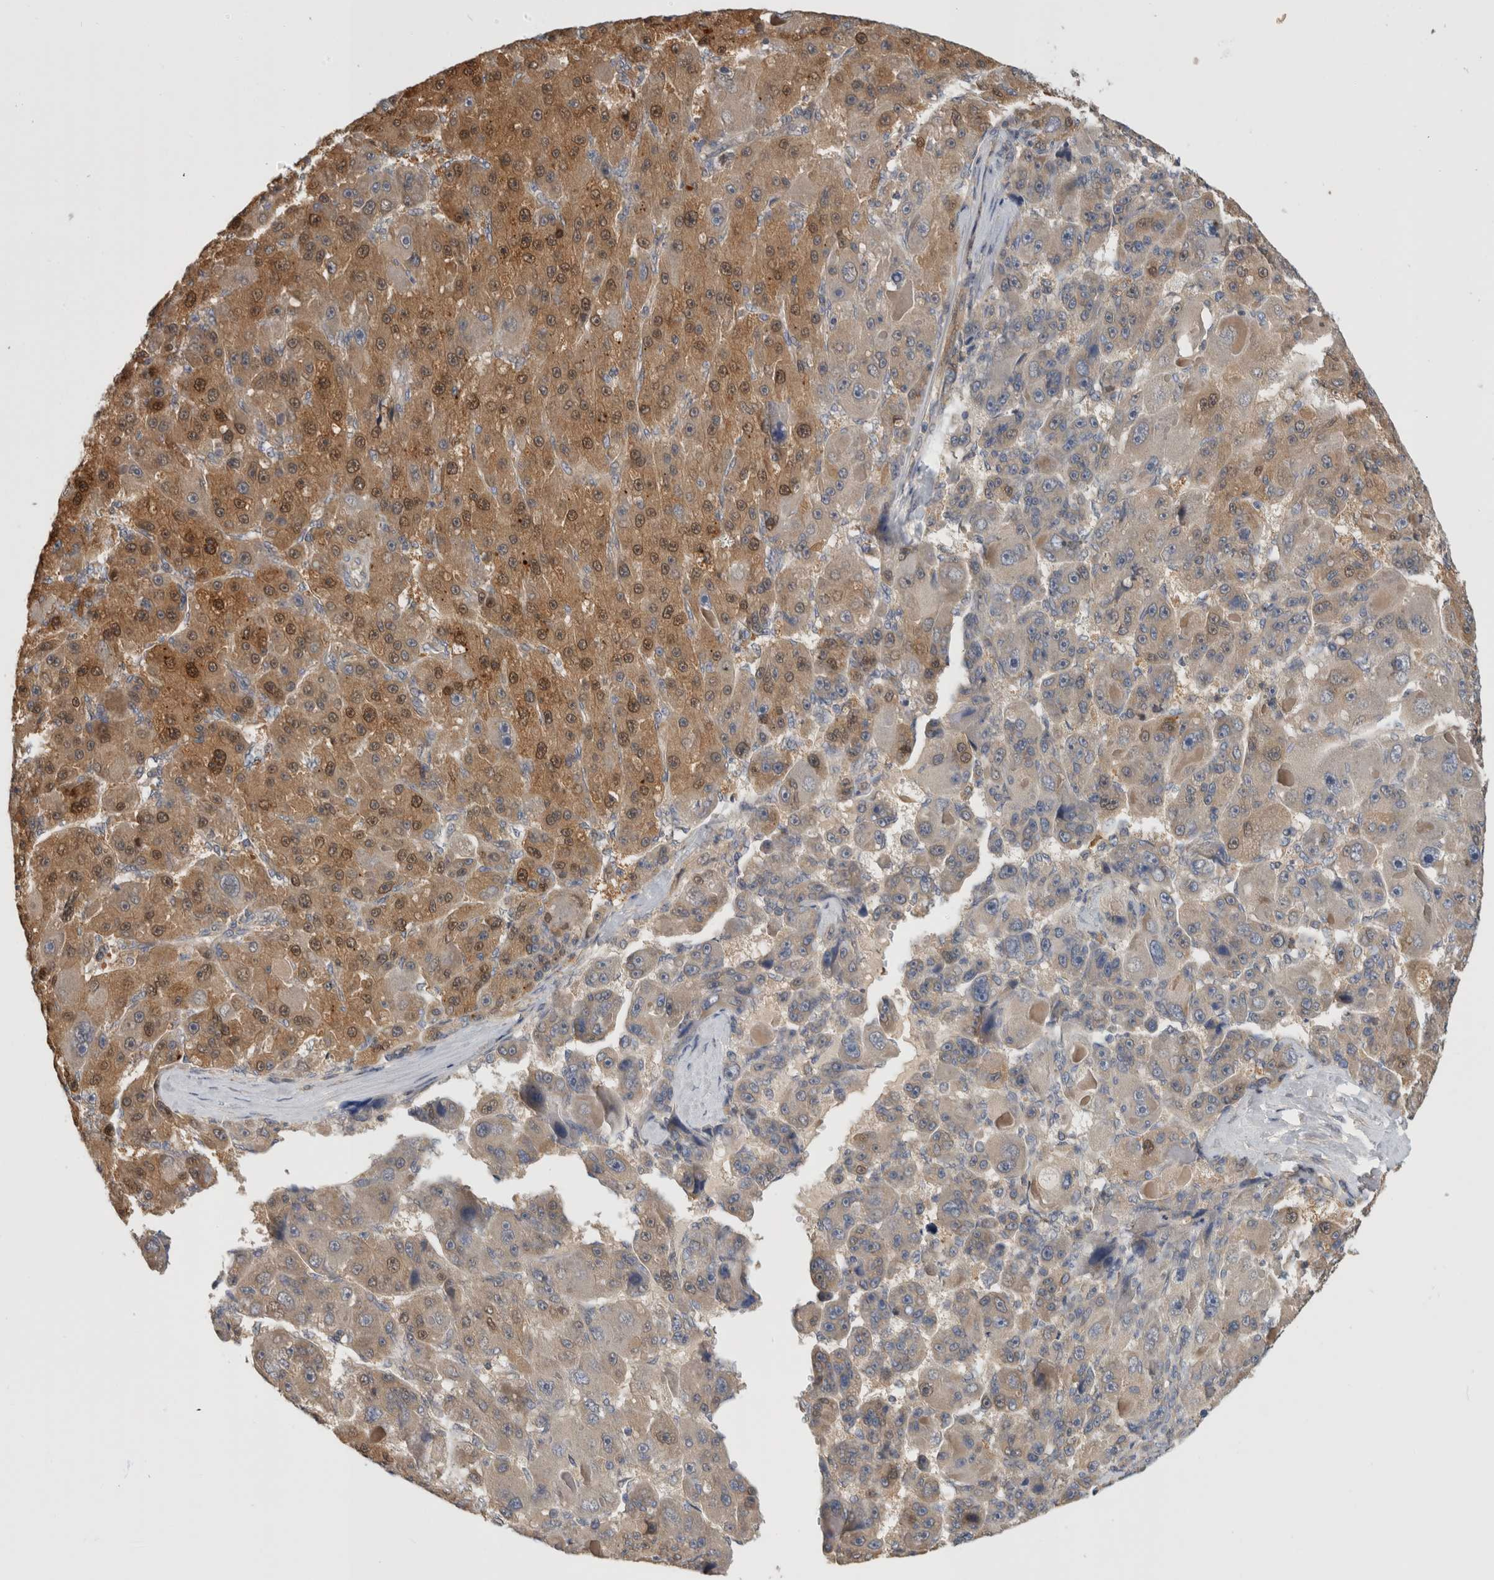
{"staining": {"intensity": "moderate", "quantity": "25%-75%", "location": "cytoplasmic/membranous"}, "tissue": "liver cancer", "cell_type": "Tumor cells", "image_type": "cancer", "snomed": [{"axis": "morphology", "description": "Carcinoma, Hepatocellular, NOS"}, {"axis": "topography", "description": "Liver"}], "caption": "High-magnification brightfield microscopy of liver cancer (hepatocellular carcinoma) stained with DAB (brown) and counterstained with hematoxylin (blue). tumor cells exhibit moderate cytoplasmic/membranous positivity is seen in approximately25%-75% of cells. Nuclei are stained in blue.", "gene": "PGM1", "patient": {"sex": "male", "age": 76}}